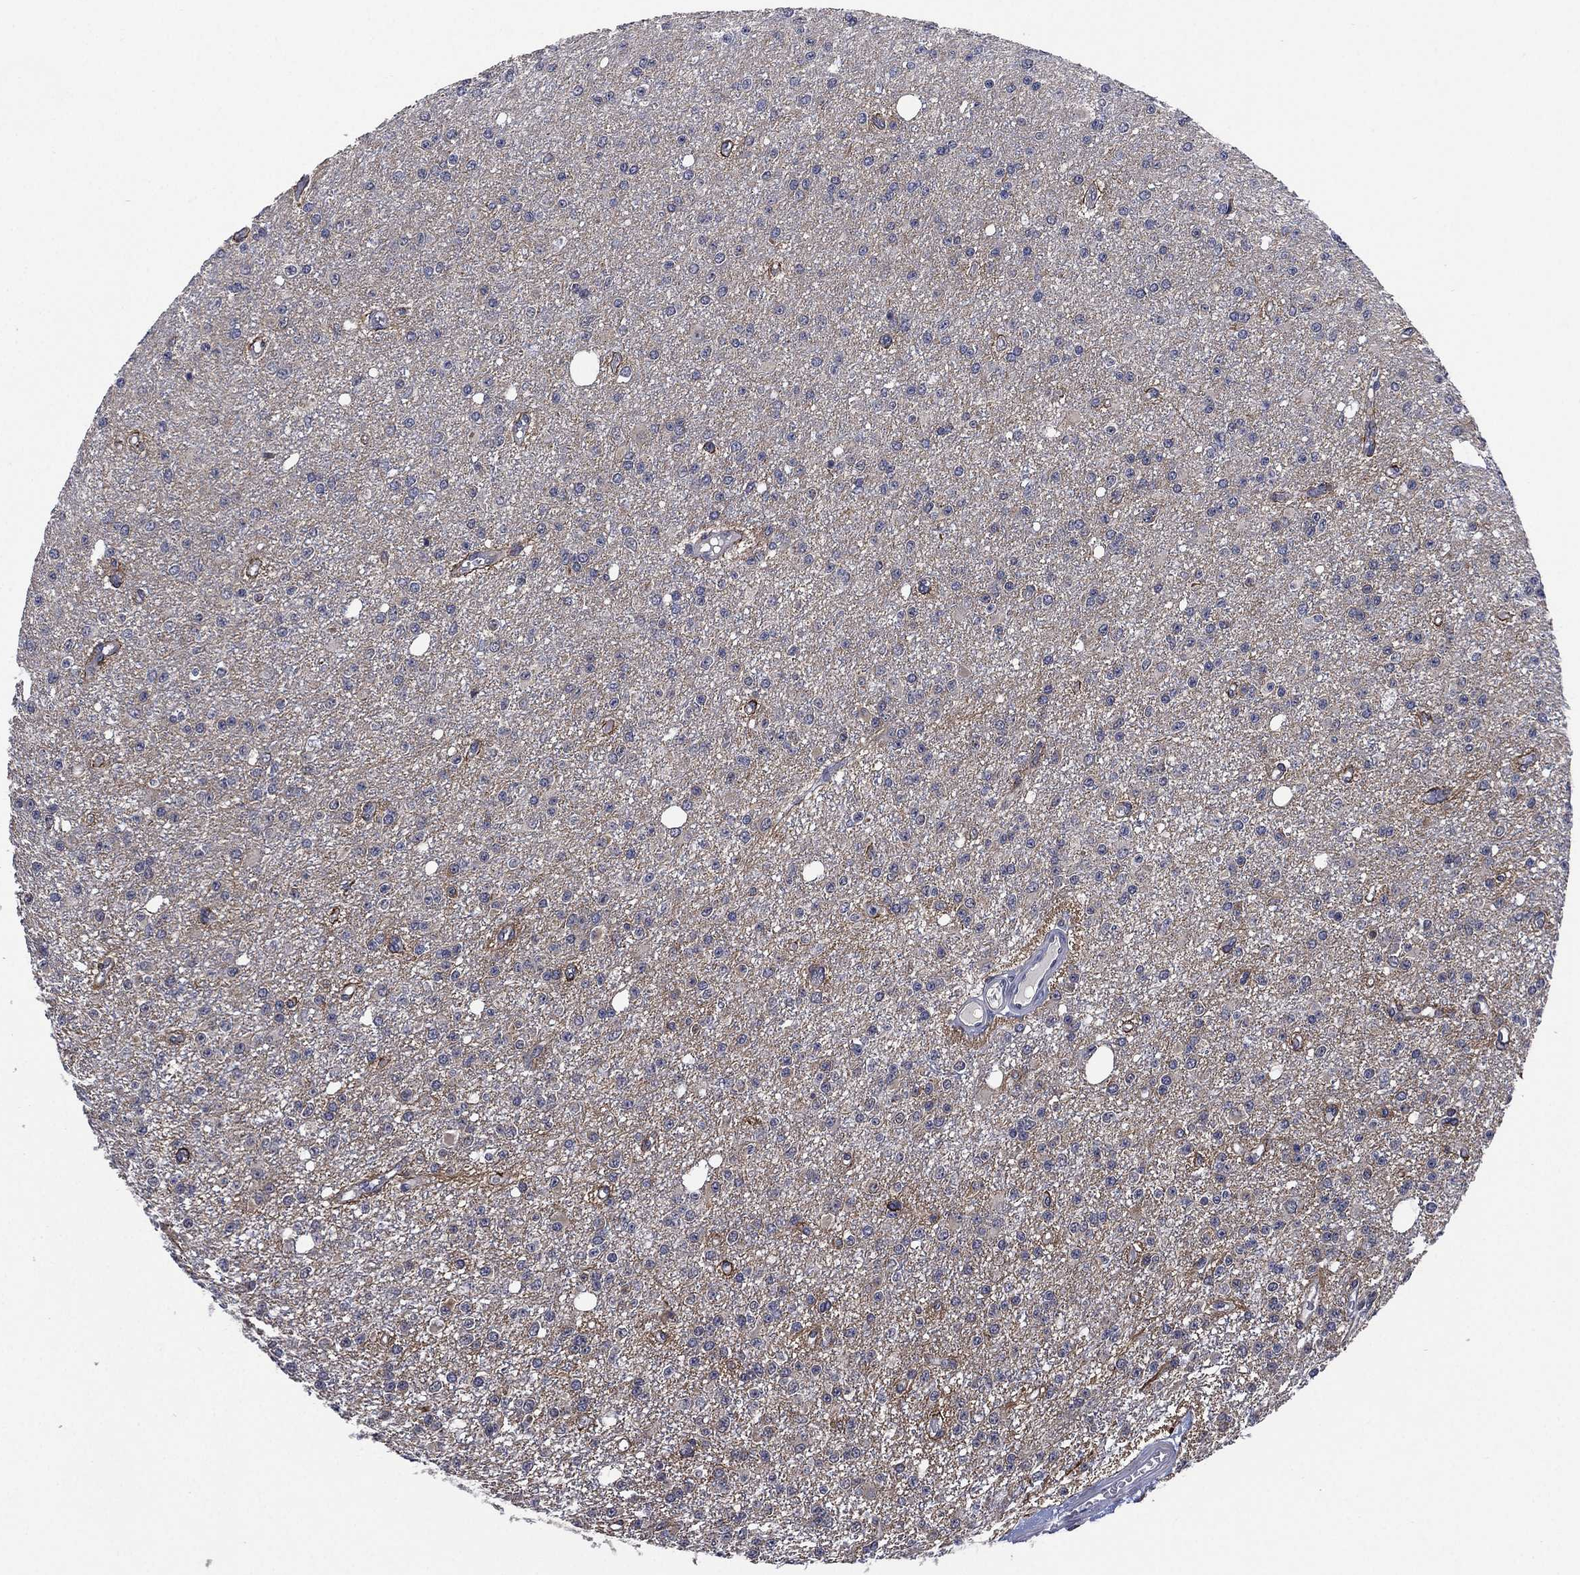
{"staining": {"intensity": "negative", "quantity": "none", "location": "none"}, "tissue": "glioma", "cell_type": "Tumor cells", "image_type": "cancer", "snomed": [{"axis": "morphology", "description": "Glioma, malignant, Low grade"}, {"axis": "topography", "description": "Brain"}], "caption": "Immunohistochemical staining of human low-grade glioma (malignant) exhibits no significant expression in tumor cells.", "gene": "SELENOO", "patient": {"sex": "female", "age": 45}}